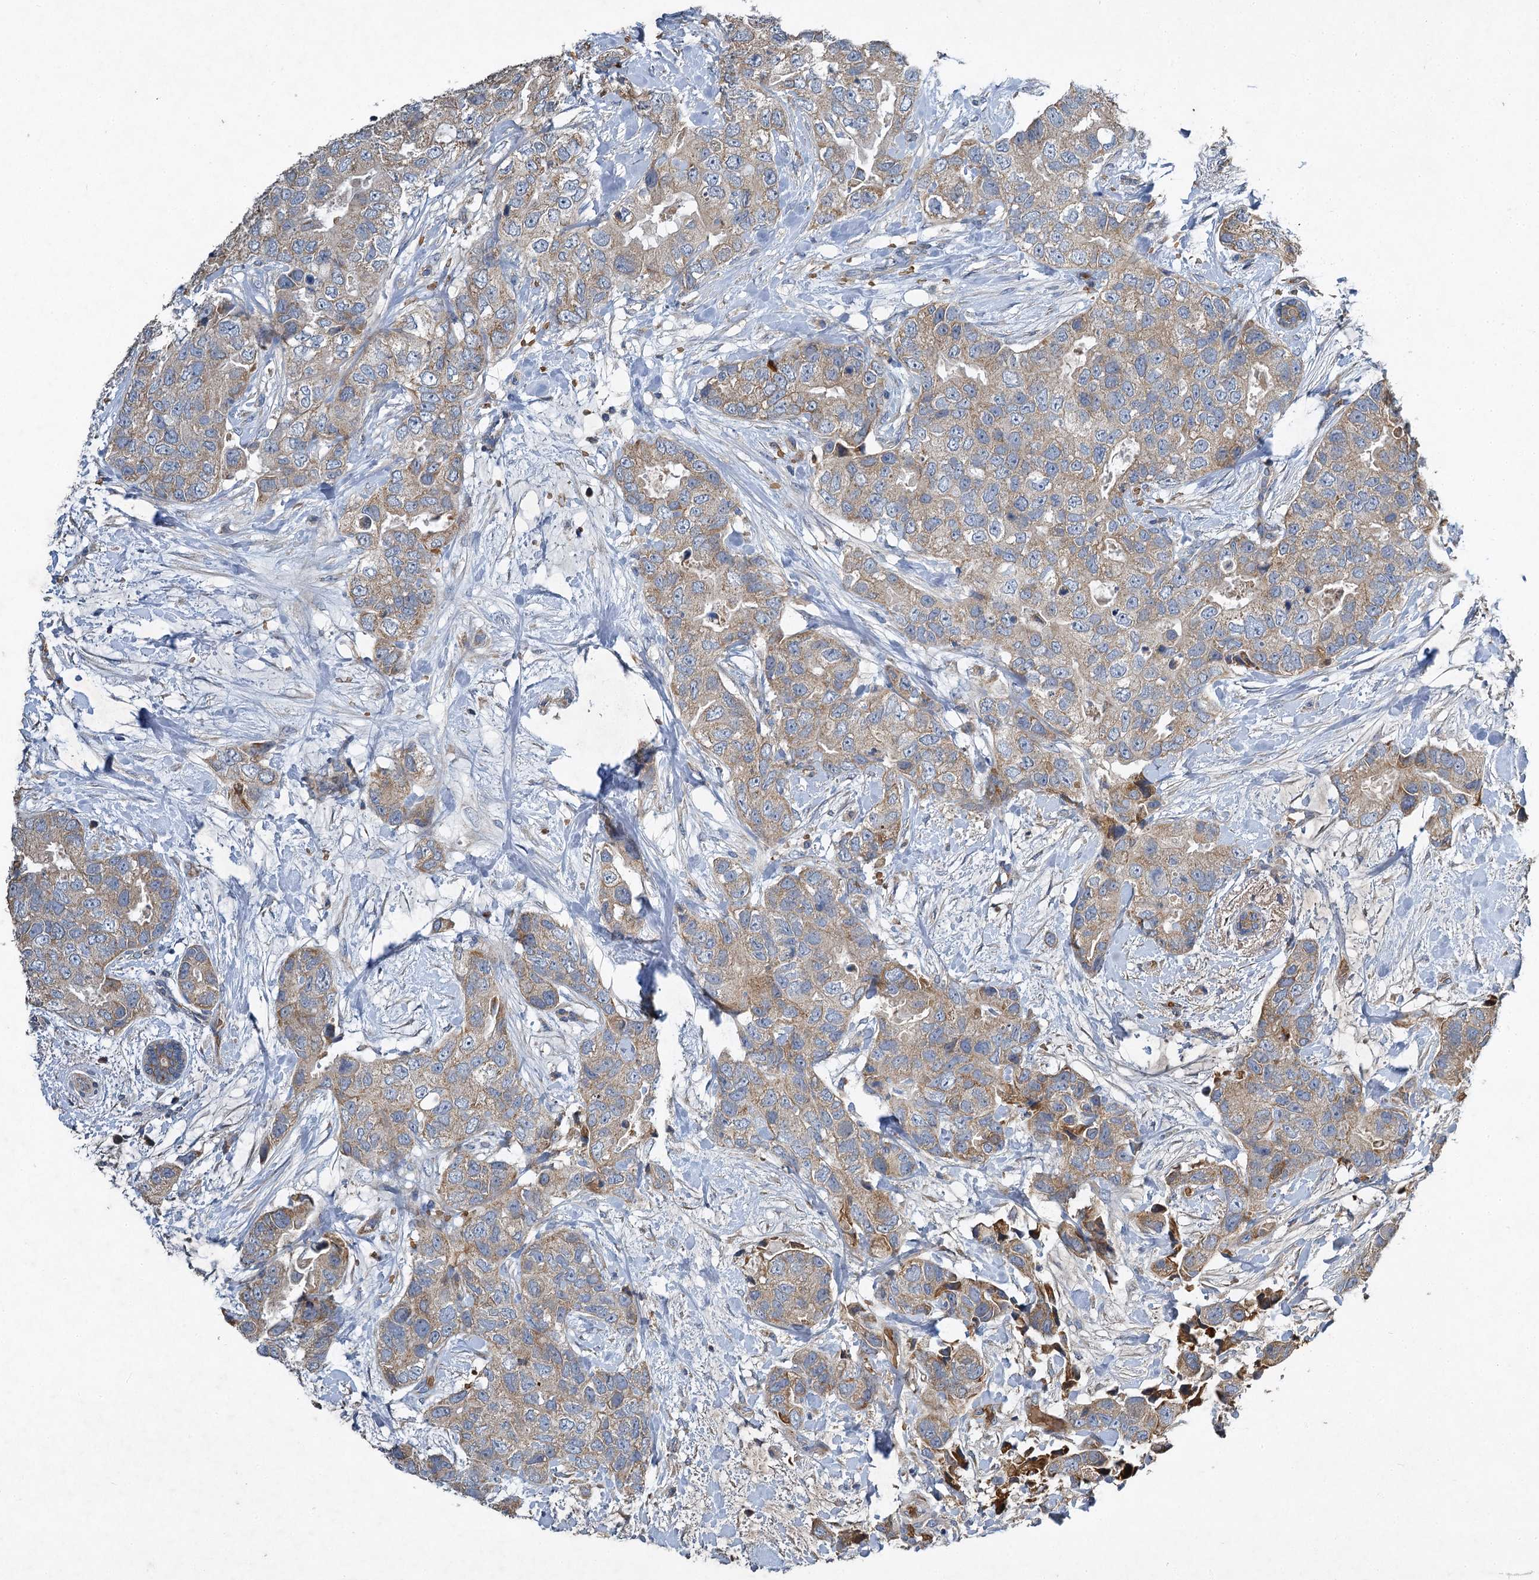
{"staining": {"intensity": "moderate", "quantity": "25%-75%", "location": "cytoplasmic/membranous"}, "tissue": "breast cancer", "cell_type": "Tumor cells", "image_type": "cancer", "snomed": [{"axis": "morphology", "description": "Duct carcinoma"}, {"axis": "topography", "description": "Breast"}], "caption": "Moderate cytoplasmic/membranous protein positivity is present in about 25%-75% of tumor cells in intraductal carcinoma (breast).", "gene": "BCS1L", "patient": {"sex": "female", "age": 62}}